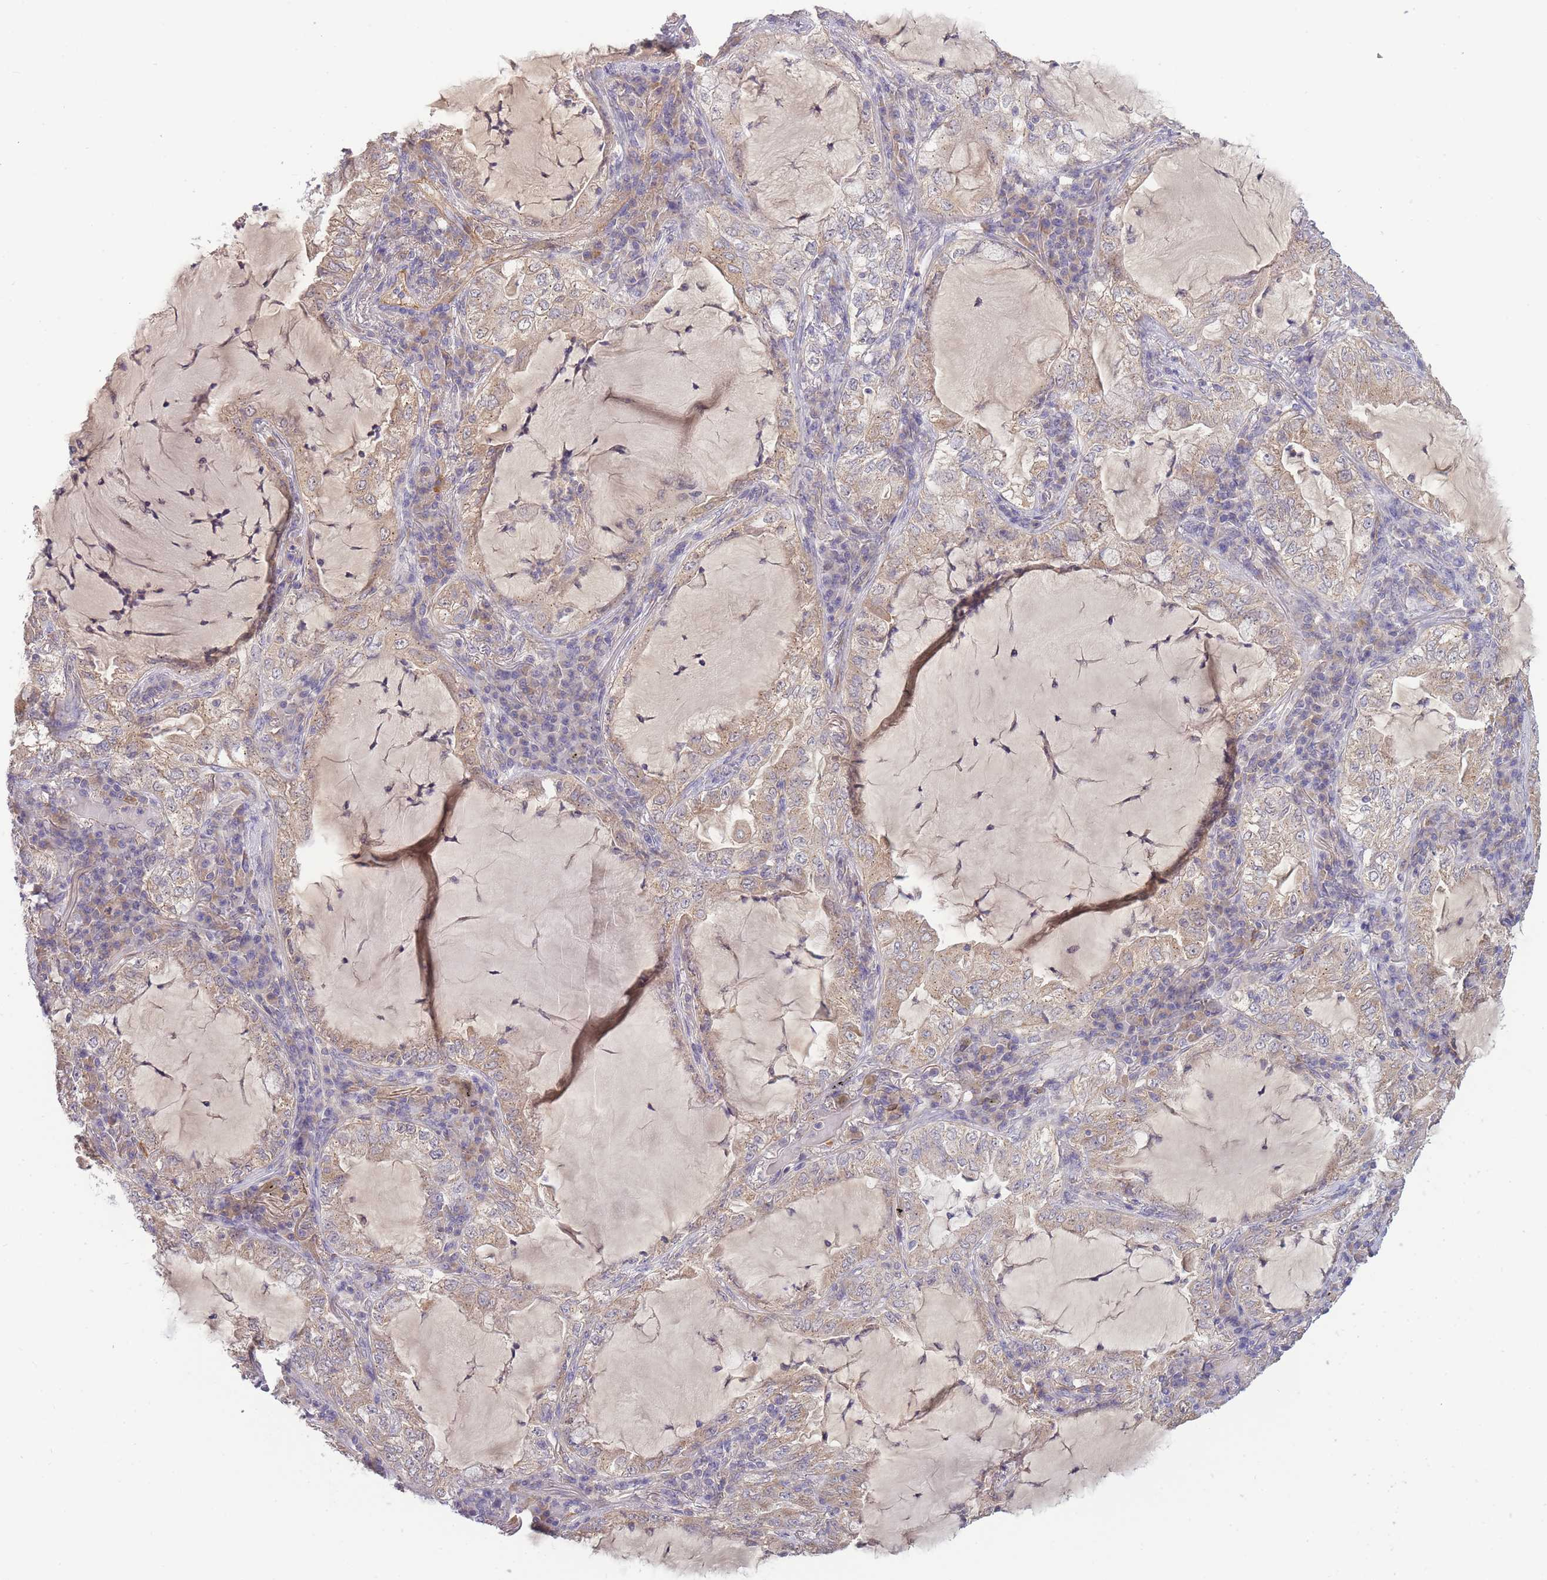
{"staining": {"intensity": "negative", "quantity": "none", "location": "none"}, "tissue": "lung cancer", "cell_type": "Tumor cells", "image_type": "cancer", "snomed": [{"axis": "morphology", "description": "Adenocarcinoma, NOS"}, {"axis": "topography", "description": "Lung"}], "caption": "Tumor cells are negative for protein expression in human lung cancer (adenocarcinoma).", "gene": "NDUFAF5", "patient": {"sex": "female", "age": 73}}